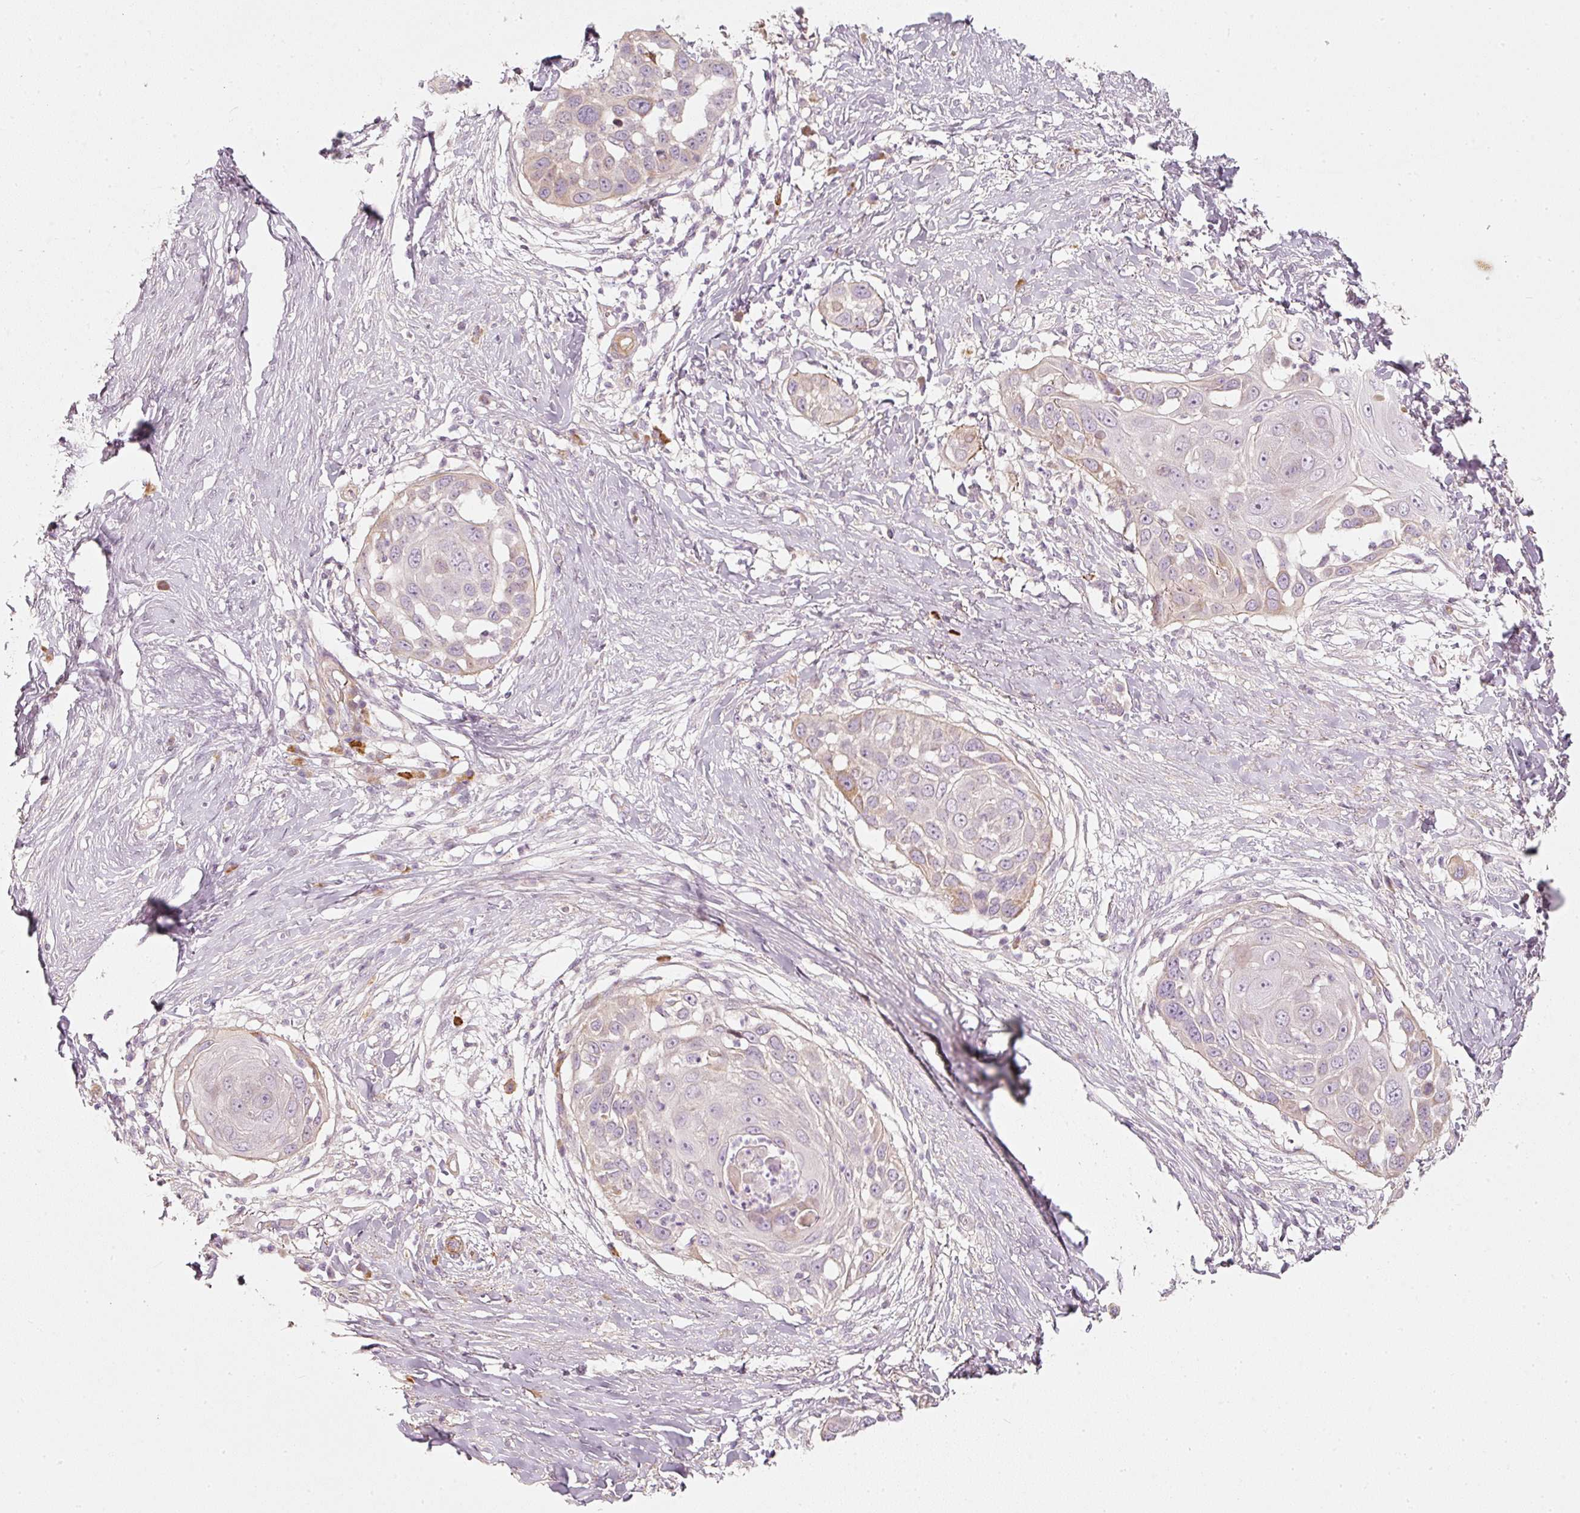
{"staining": {"intensity": "negative", "quantity": "none", "location": "none"}, "tissue": "skin cancer", "cell_type": "Tumor cells", "image_type": "cancer", "snomed": [{"axis": "morphology", "description": "Squamous cell carcinoma, NOS"}, {"axis": "topography", "description": "Skin"}], "caption": "This micrograph is of skin squamous cell carcinoma stained with immunohistochemistry (IHC) to label a protein in brown with the nuclei are counter-stained blue. There is no staining in tumor cells. (DAB (3,3'-diaminobenzidine) immunohistochemistry visualized using brightfield microscopy, high magnification).", "gene": "KCNQ1", "patient": {"sex": "female", "age": 44}}